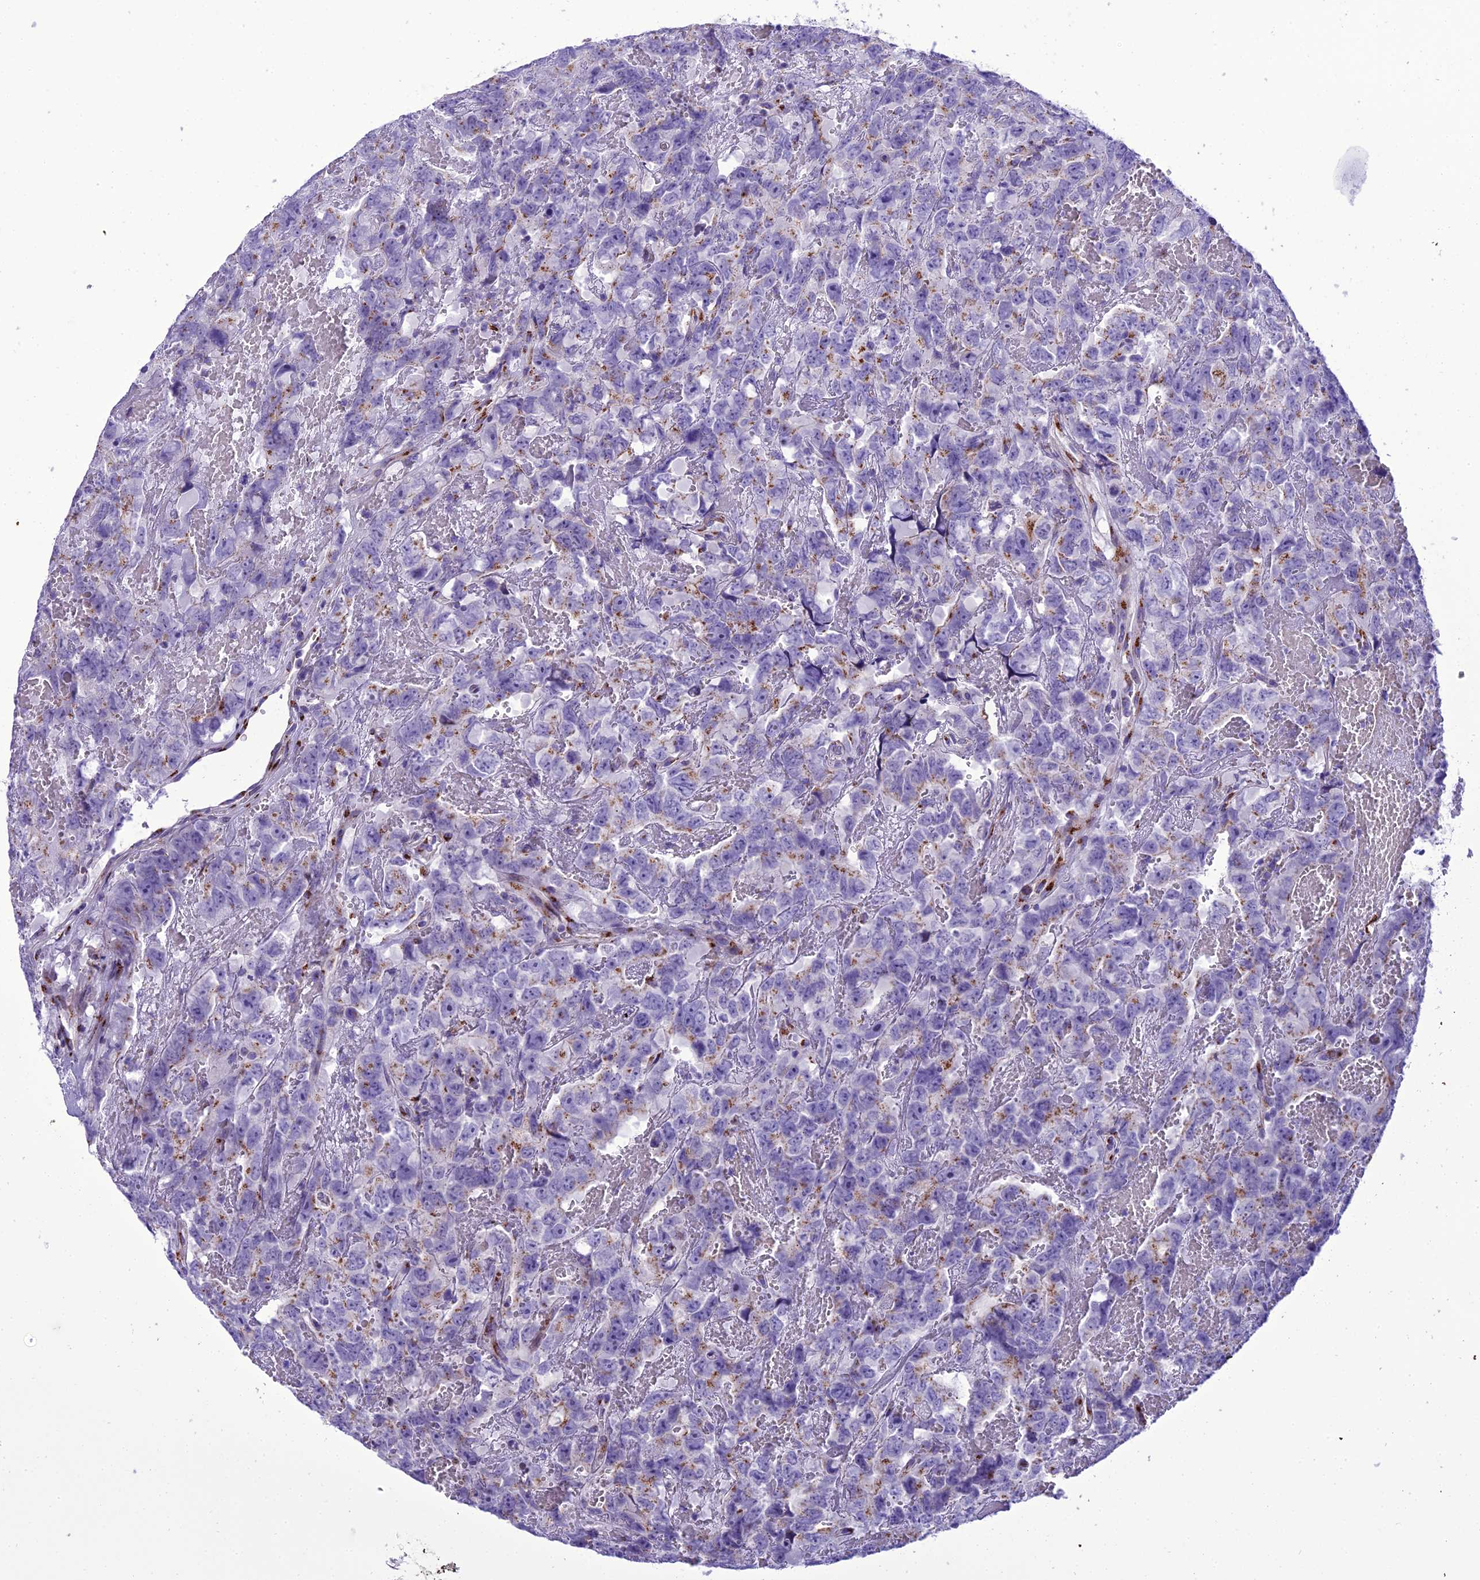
{"staining": {"intensity": "moderate", "quantity": "<25%", "location": "cytoplasmic/membranous"}, "tissue": "testis cancer", "cell_type": "Tumor cells", "image_type": "cancer", "snomed": [{"axis": "morphology", "description": "Carcinoma, Embryonal, NOS"}, {"axis": "topography", "description": "Testis"}], "caption": "Immunohistochemistry (IHC) histopathology image of human testis cancer (embryonal carcinoma) stained for a protein (brown), which displays low levels of moderate cytoplasmic/membranous expression in approximately <25% of tumor cells.", "gene": "GOLM2", "patient": {"sex": "male", "age": 45}}